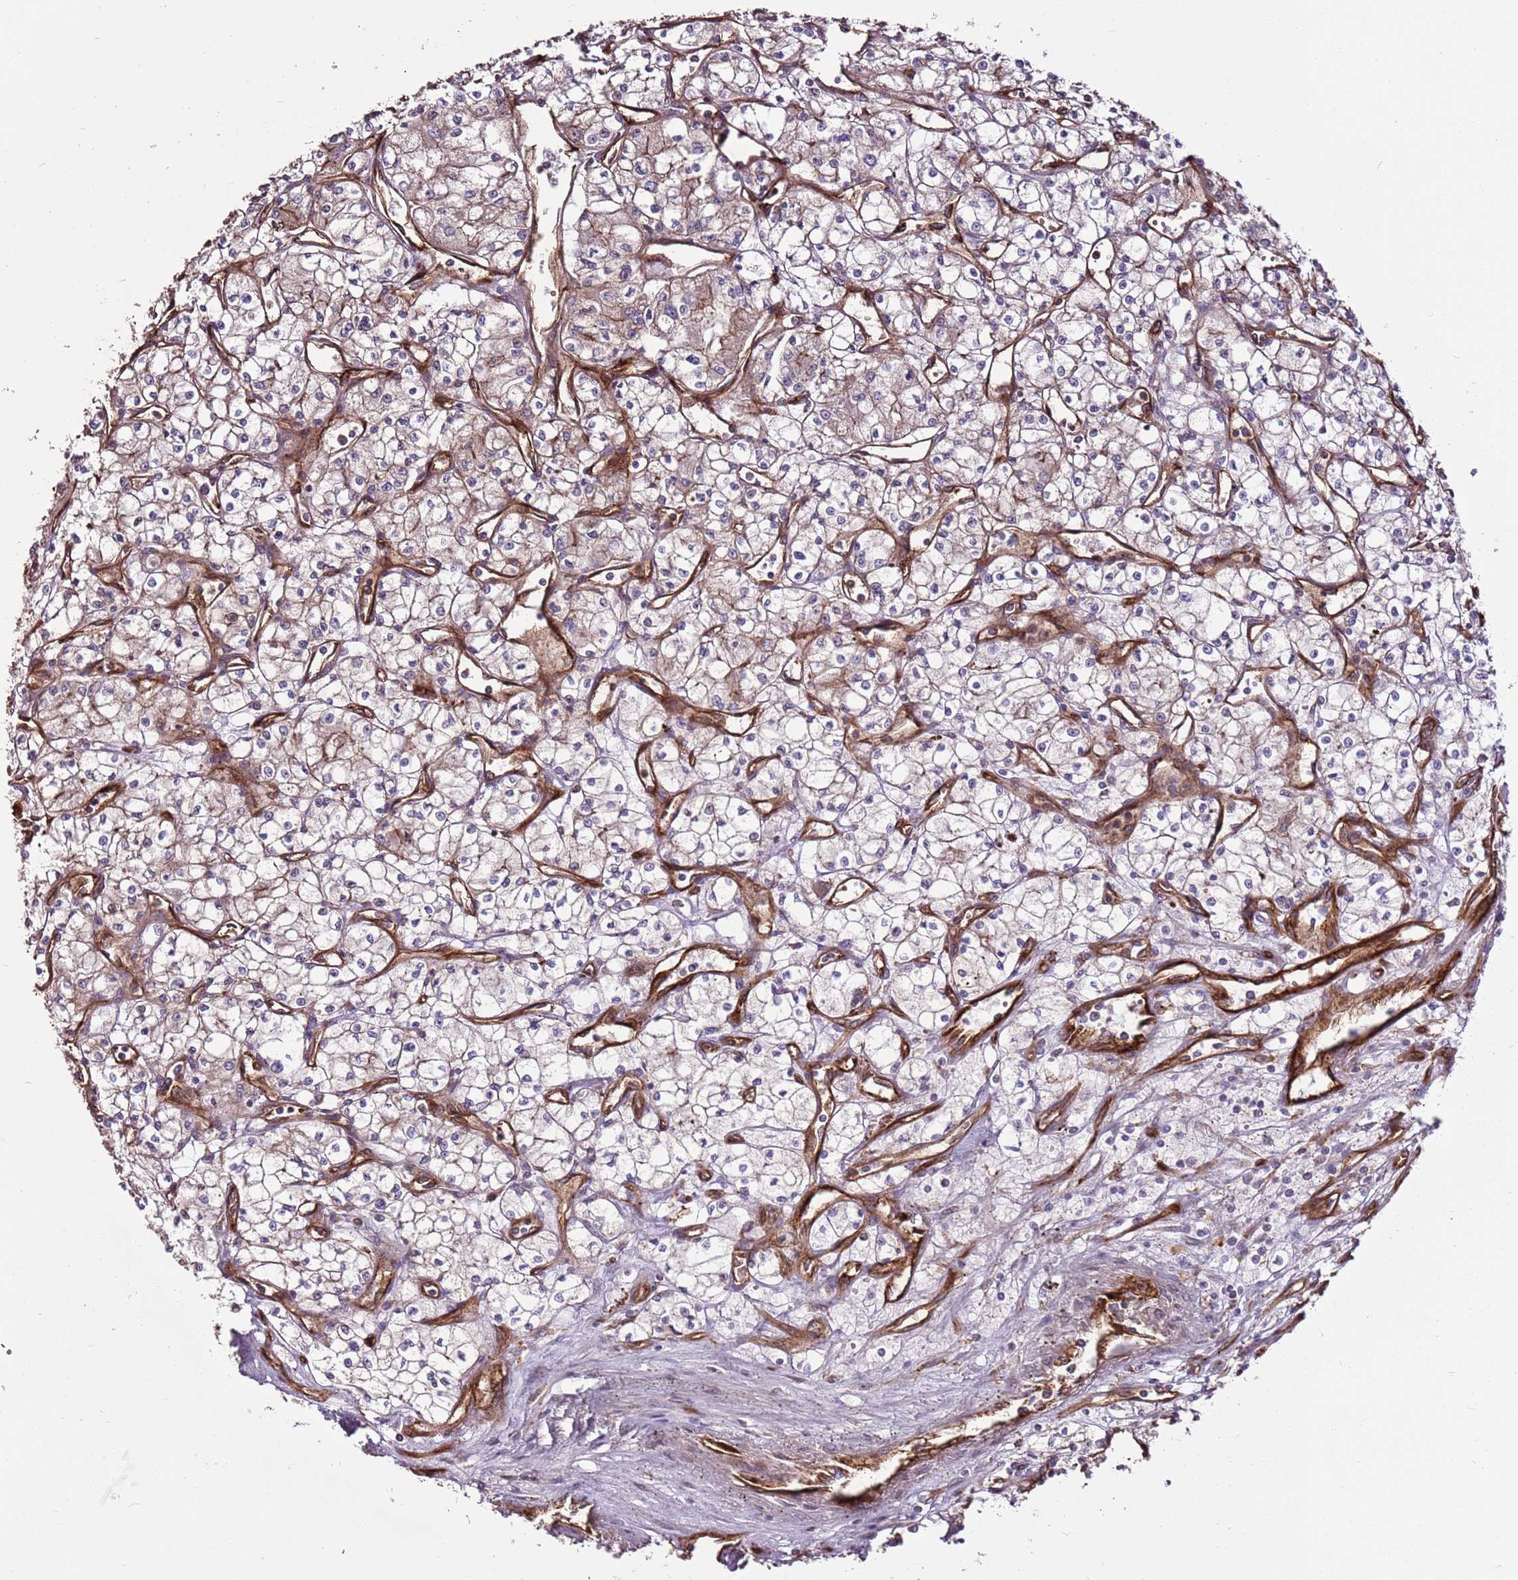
{"staining": {"intensity": "weak", "quantity": "25%-75%", "location": "cytoplasmic/membranous"}, "tissue": "renal cancer", "cell_type": "Tumor cells", "image_type": "cancer", "snomed": [{"axis": "morphology", "description": "Adenocarcinoma, NOS"}, {"axis": "topography", "description": "Kidney"}], "caption": "Human renal adenocarcinoma stained with a brown dye reveals weak cytoplasmic/membranous positive staining in about 25%-75% of tumor cells.", "gene": "ZNF827", "patient": {"sex": "male", "age": 59}}